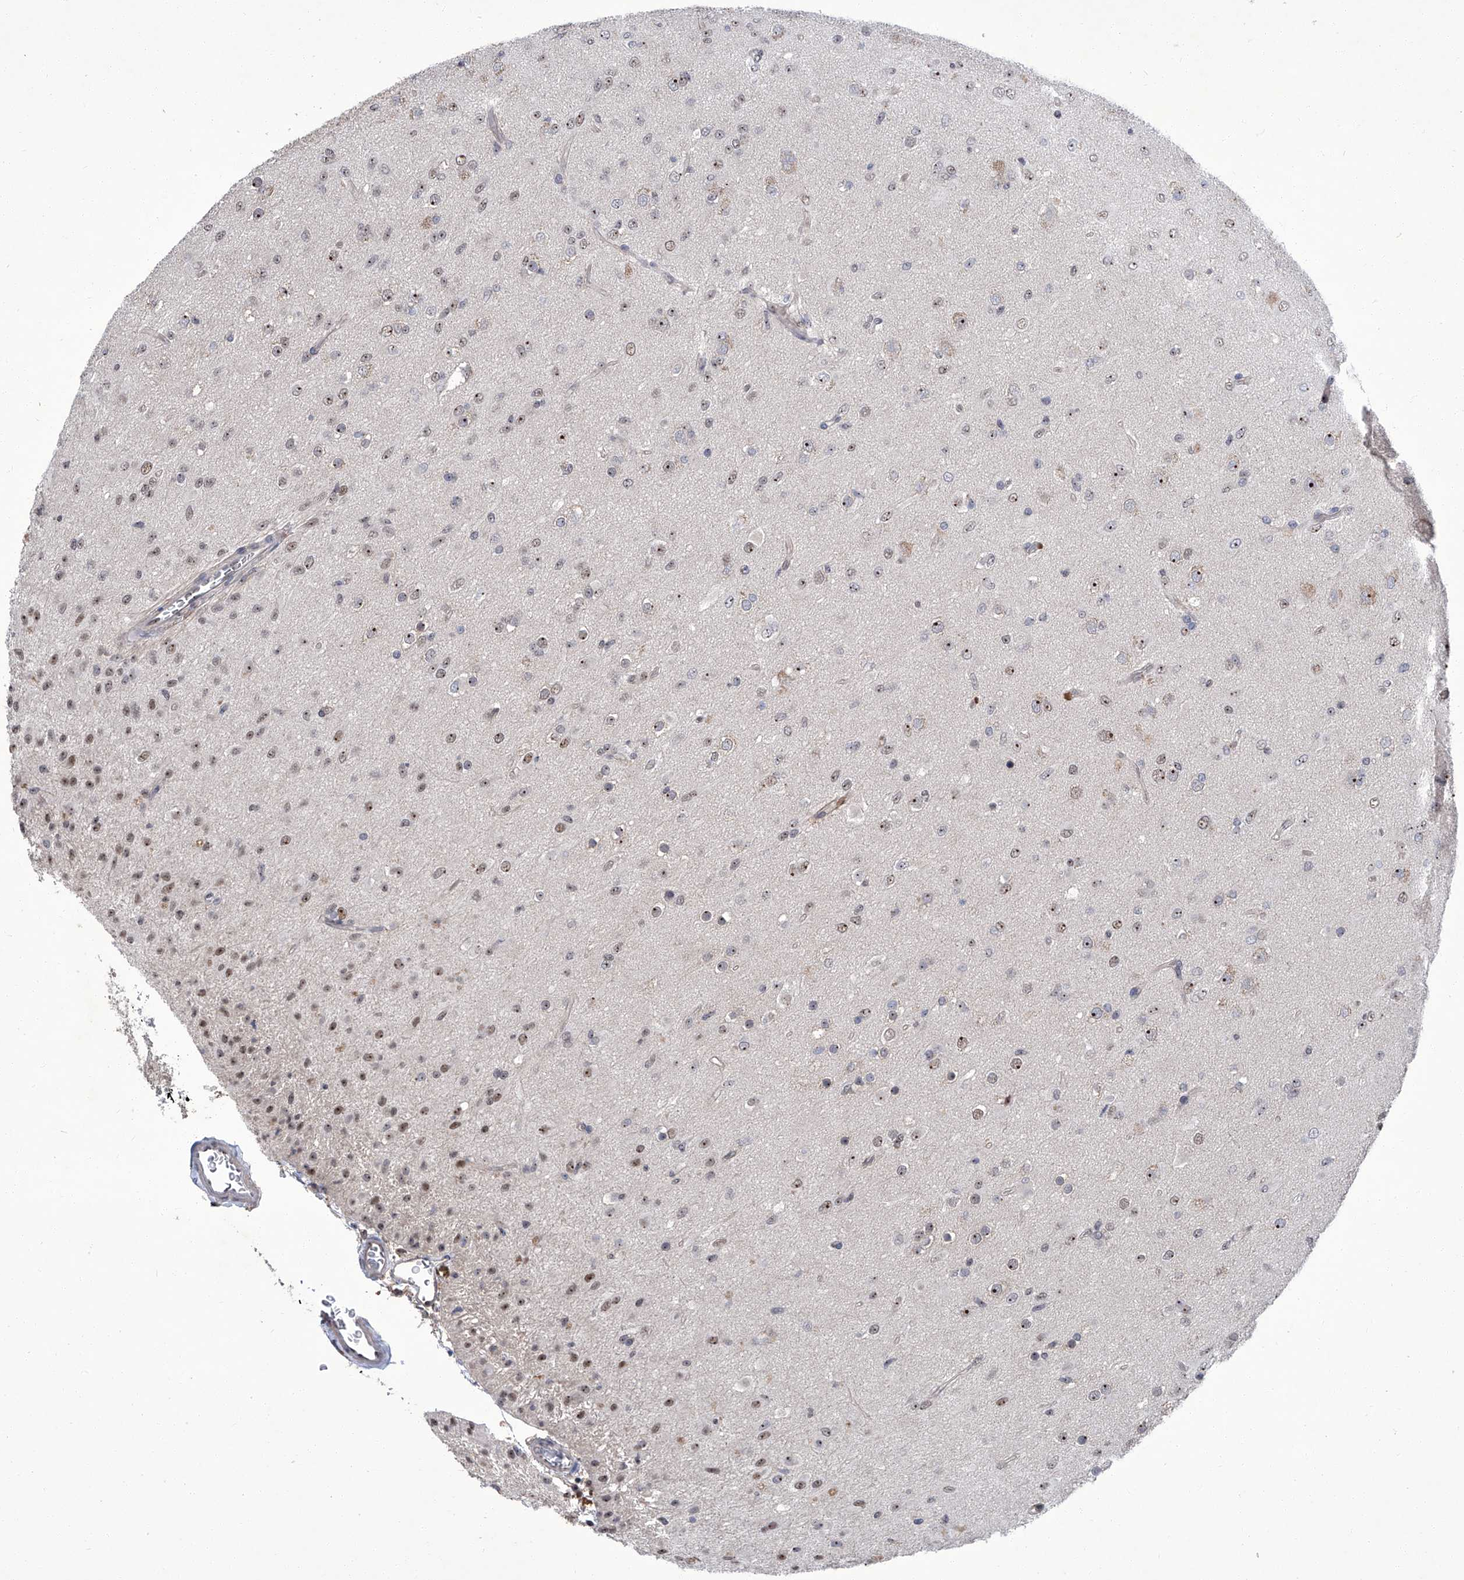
{"staining": {"intensity": "moderate", "quantity": "25%-75%", "location": "nuclear"}, "tissue": "glioma", "cell_type": "Tumor cells", "image_type": "cancer", "snomed": [{"axis": "morphology", "description": "Glioma, malignant, Low grade"}, {"axis": "topography", "description": "Brain"}], "caption": "The image demonstrates immunohistochemical staining of glioma. There is moderate nuclear staining is identified in about 25%-75% of tumor cells. (Brightfield microscopy of DAB IHC at high magnification).", "gene": "CMTR1", "patient": {"sex": "male", "age": 65}}